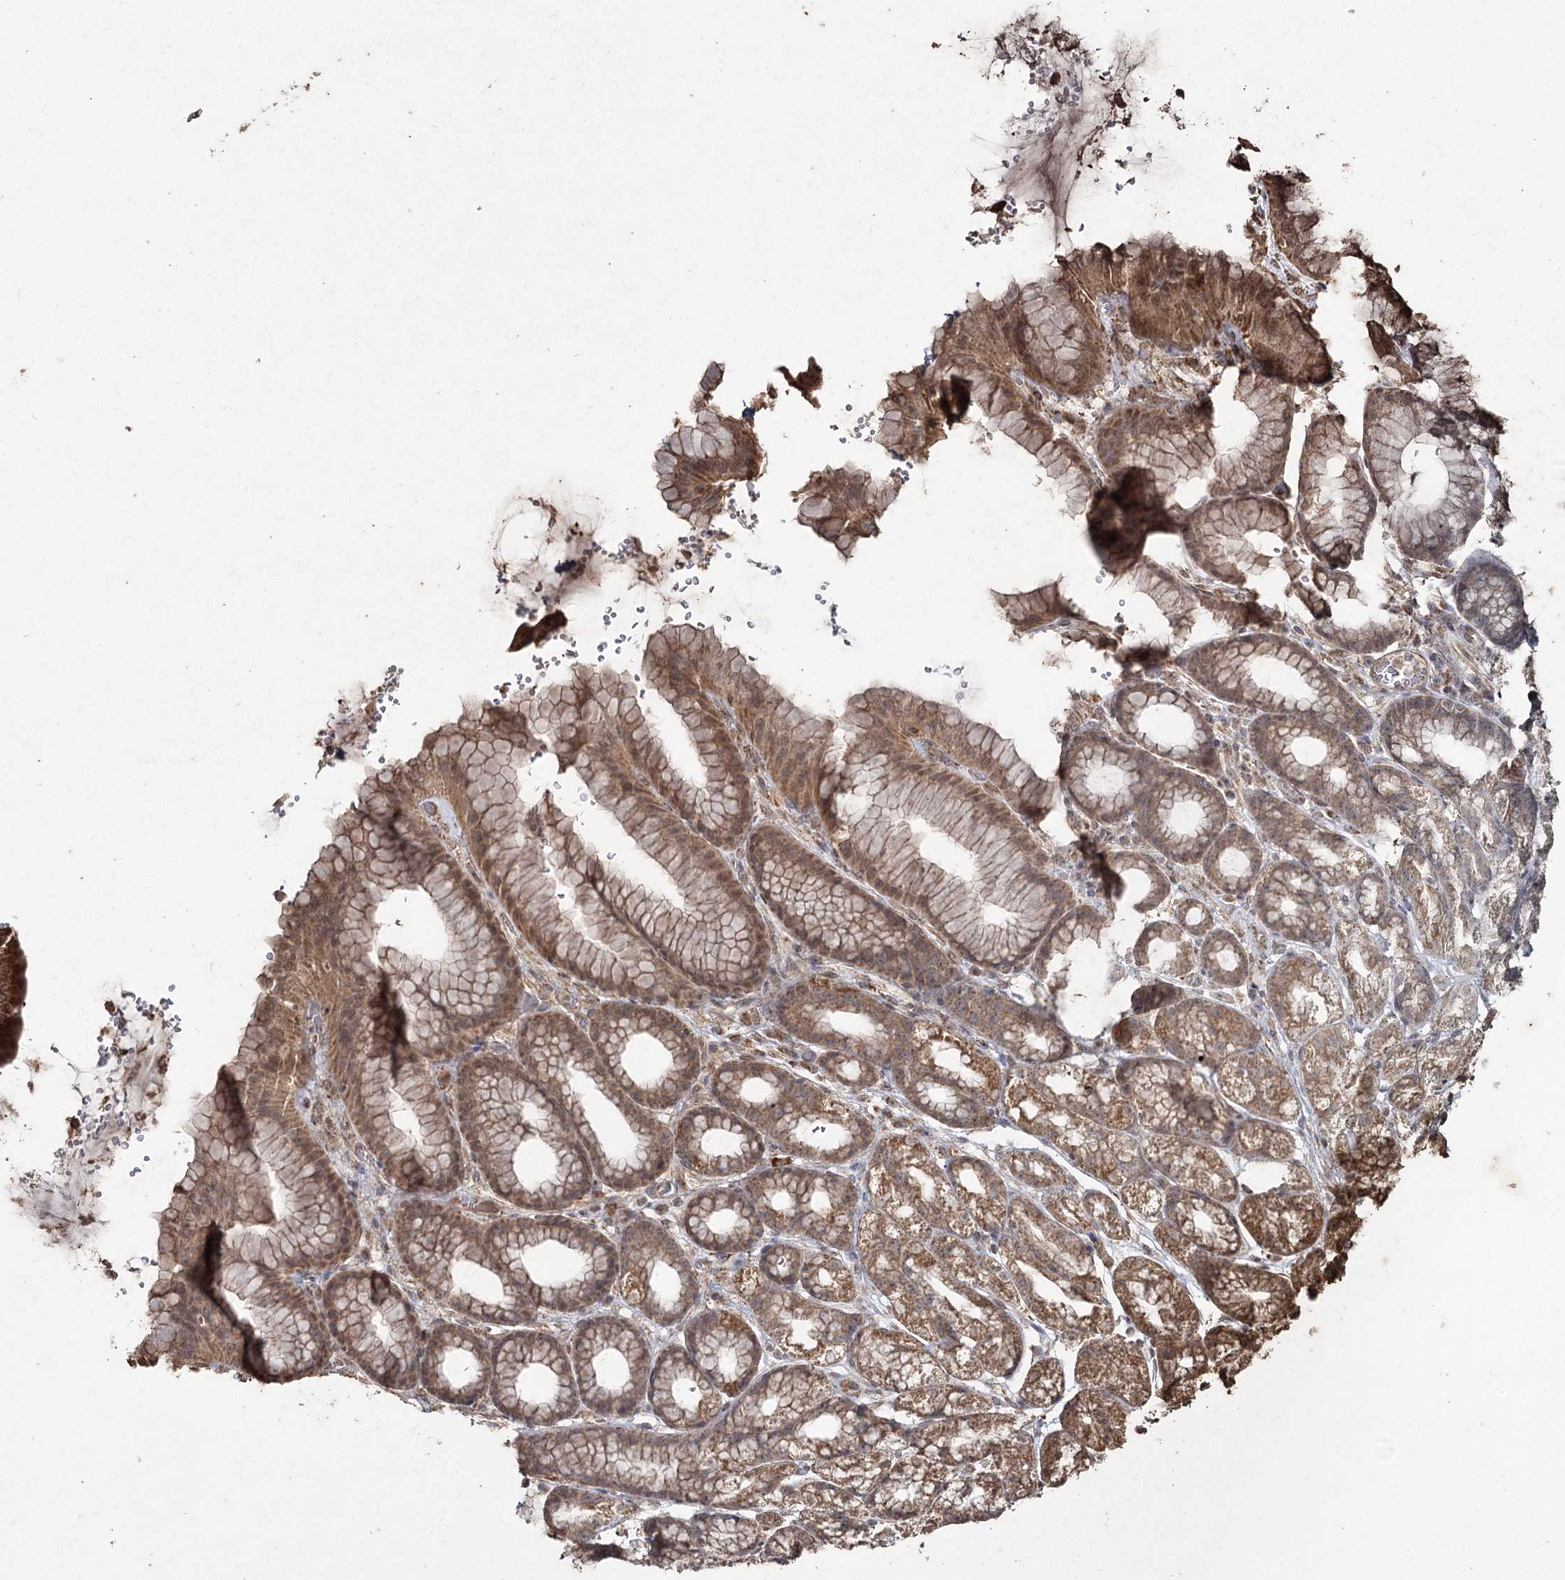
{"staining": {"intensity": "moderate", "quantity": ">75%", "location": "cytoplasmic/membranous"}, "tissue": "stomach", "cell_type": "Glandular cells", "image_type": "normal", "snomed": [{"axis": "morphology", "description": "Normal tissue, NOS"}, {"axis": "morphology", "description": "Adenocarcinoma, NOS"}, {"axis": "topography", "description": "Stomach"}], "caption": "The histopathology image displays immunohistochemical staining of benign stomach. There is moderate cytoplasmic/membranous staining is seen in approximately >75% of glandular cells. (DAB (3,3'-diaminobenzidine) IHC, brown staining for protein, blue staining for nuclei).", "gene": "SLF2", "patient": {"sex": "male", "age": 57}}